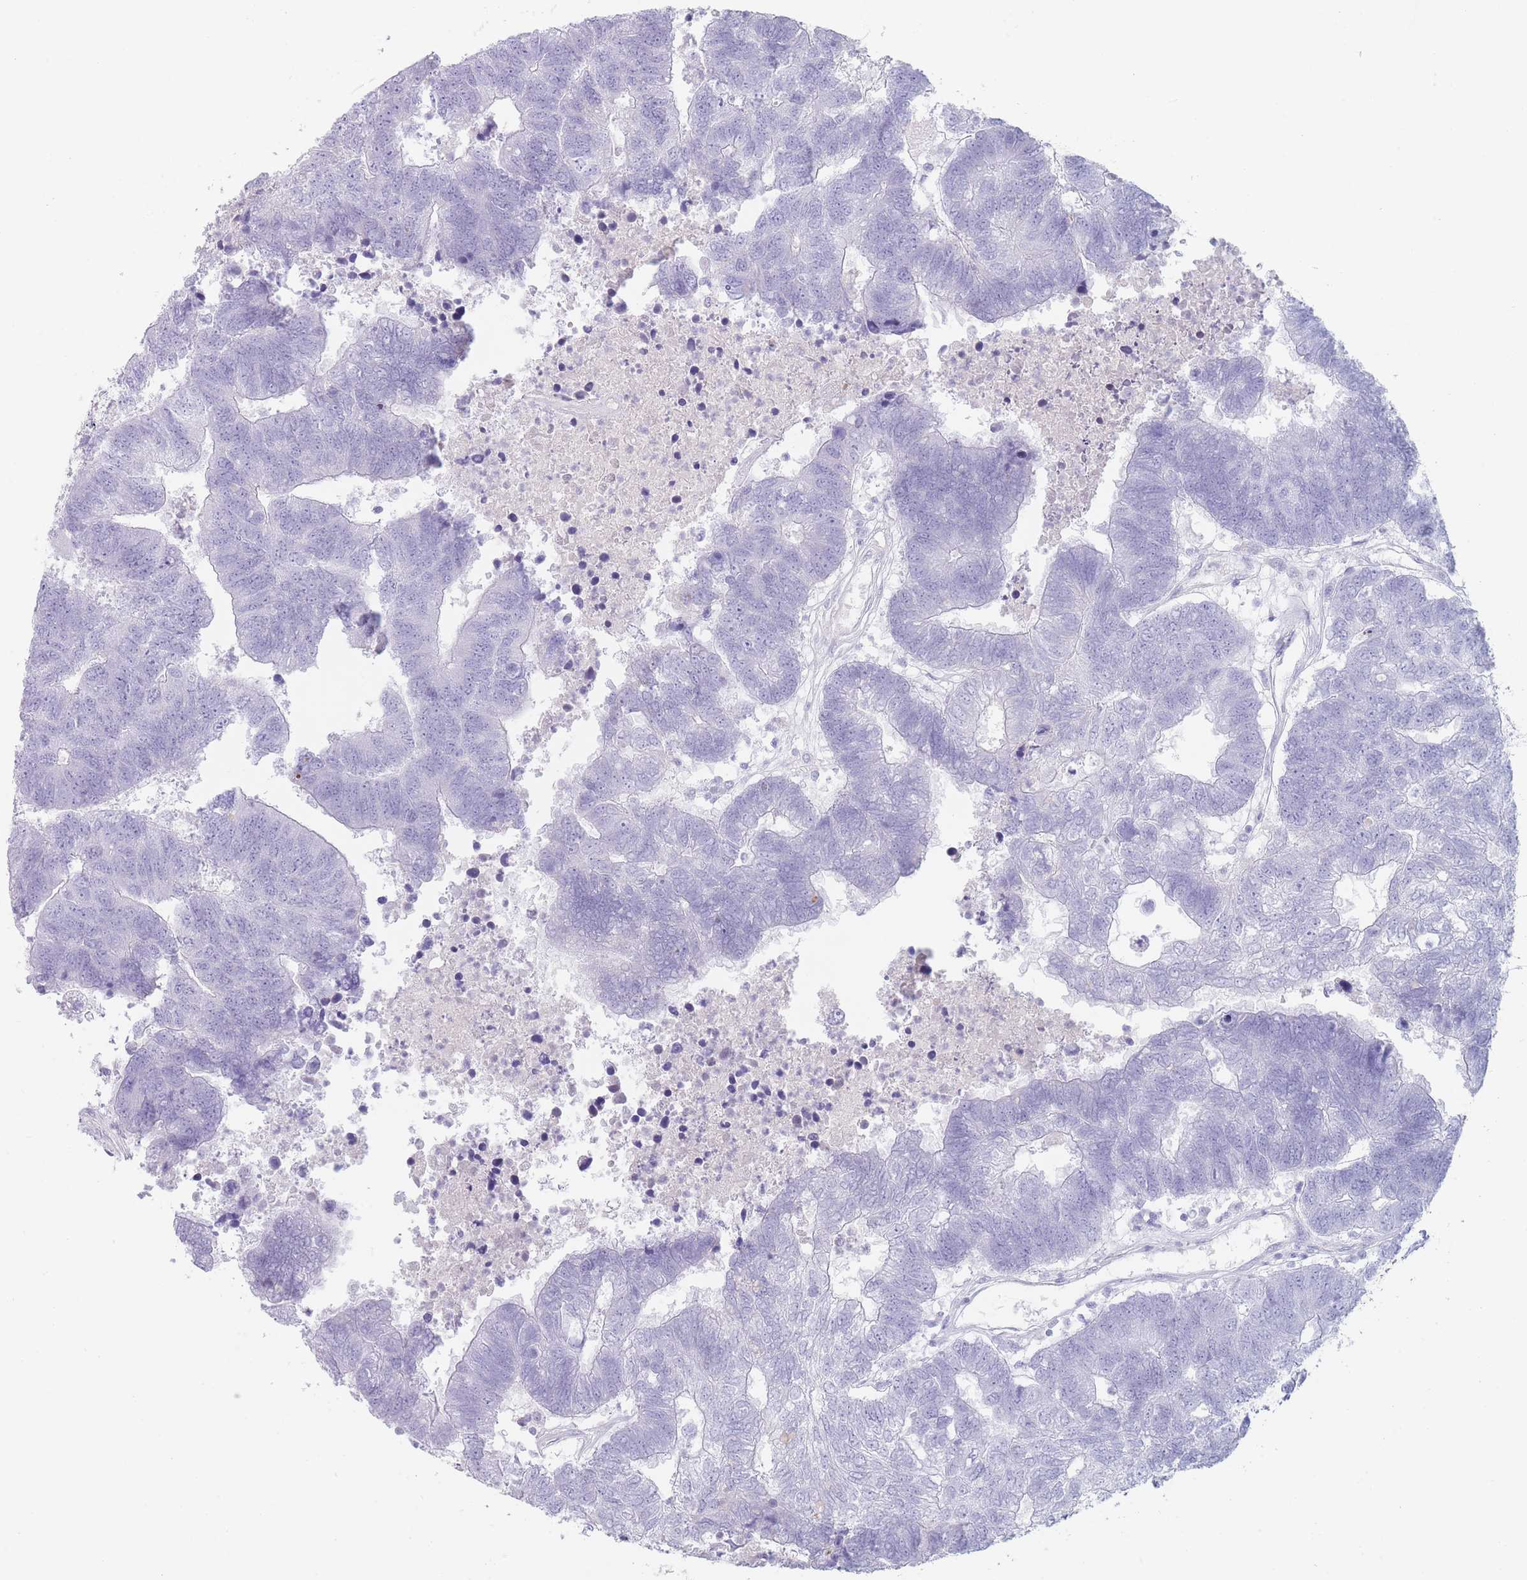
{"staining": {"intensity": "negative", "quantity": "none", "location": "none"}, "tissue": "colorectal cancer", "cell_type": "Tumor cells", "image_type": "cancer", "snomed": [{"axis": "morphology", "description": "Adenocarcinoma, NOS"}, {"axis": "topography", "description": "Colon"}], "caption": "An immunohistochemistry (IHC) histopathology image of colorectal adenocarcinoma is shown. There is no staining in tumor cells of colorectal adenocarcinoma.", "gene": "GPR12", "patient": {"sex": "female", "age": 48}}